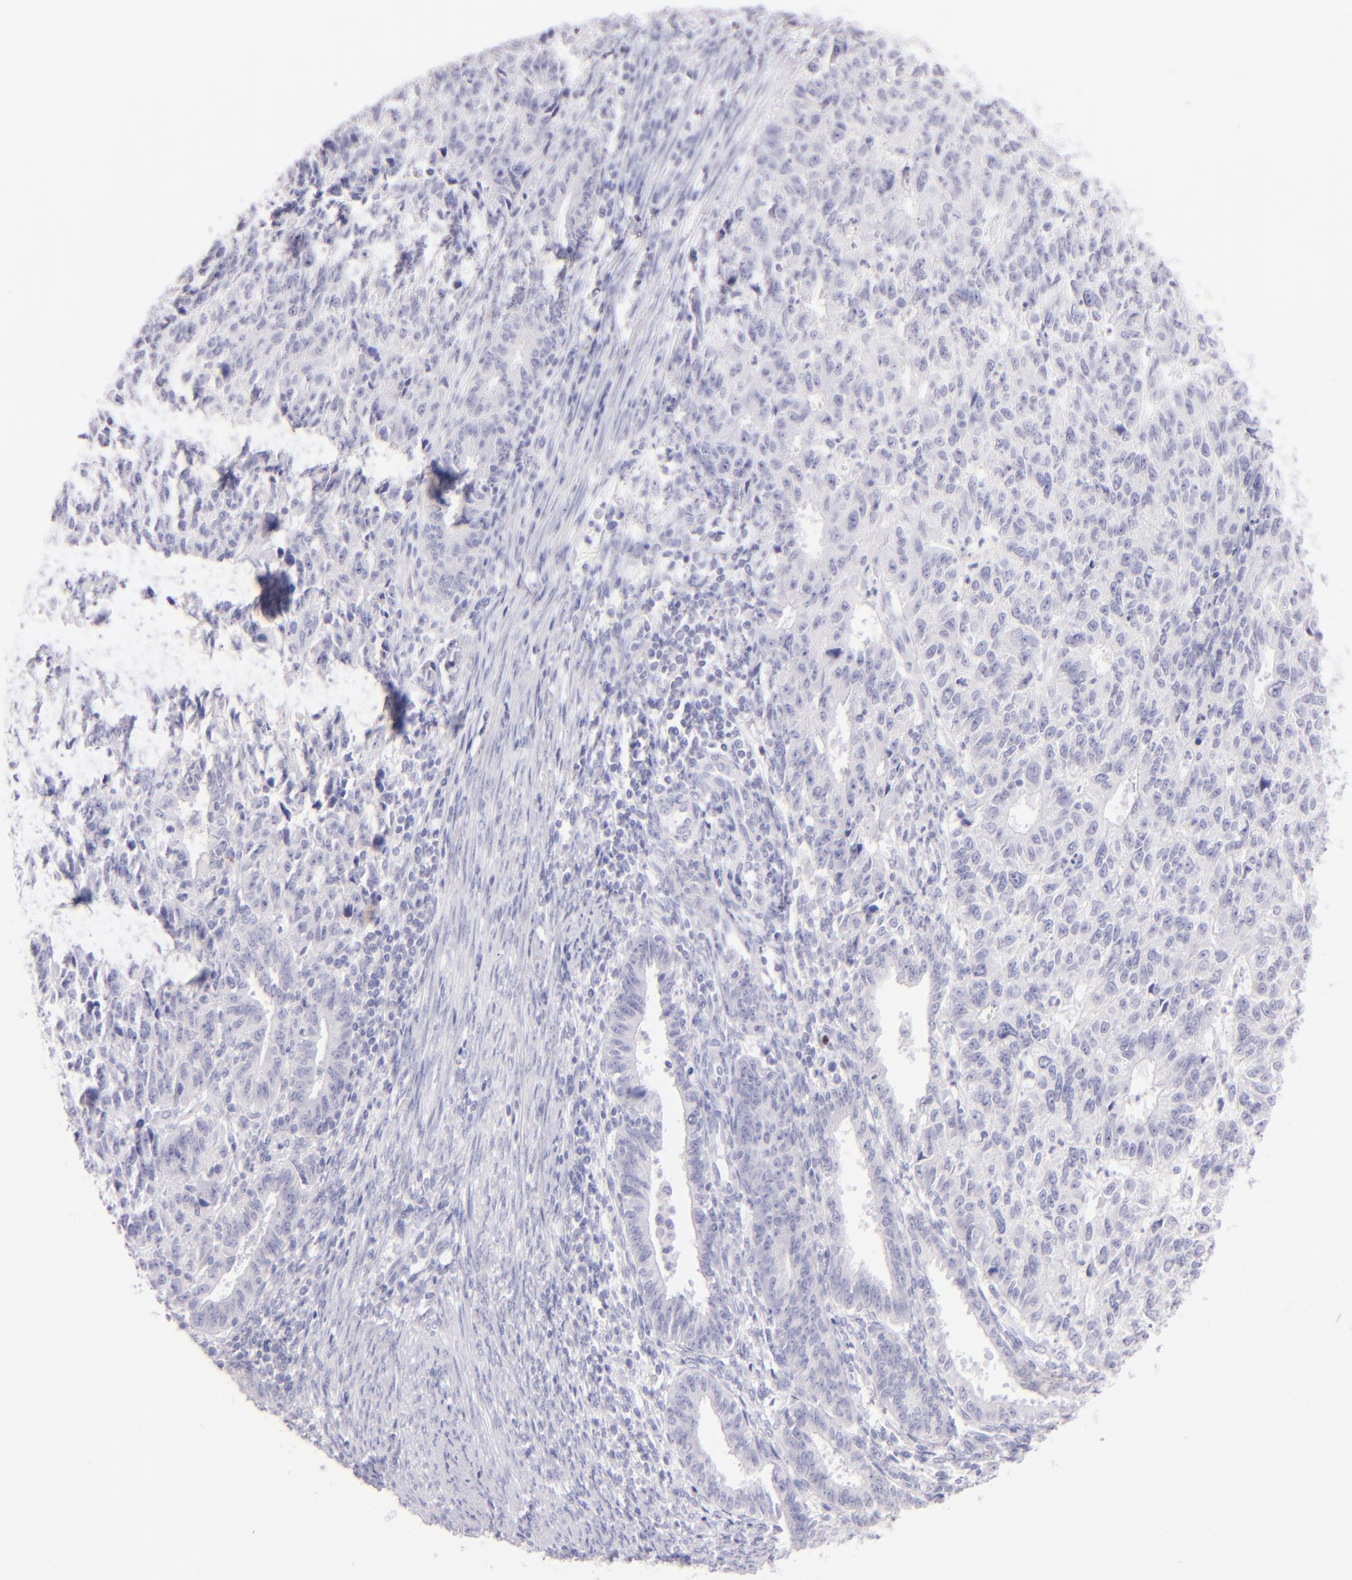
{"staining": {"intensity": "negative", "quantity": "none", "location": "none"}, "tissue": "endometrial cancer", "cell_type": "Tumor cells", "image_type": "cancer", "snomed": [{"axis": "morphology", "description": "Adenocarcinoma, NOS"}, {"axis": "topography", "description": "Endometrium"}], "caption": "This image is of endometrial cancer stained with immunohistochemistry to label a protein in brown with the nuclei are counter-stained blue. There is no positivity in tumor cells.", "gene": "SDC1", "patient": {"sex": "female", "age": 42}}